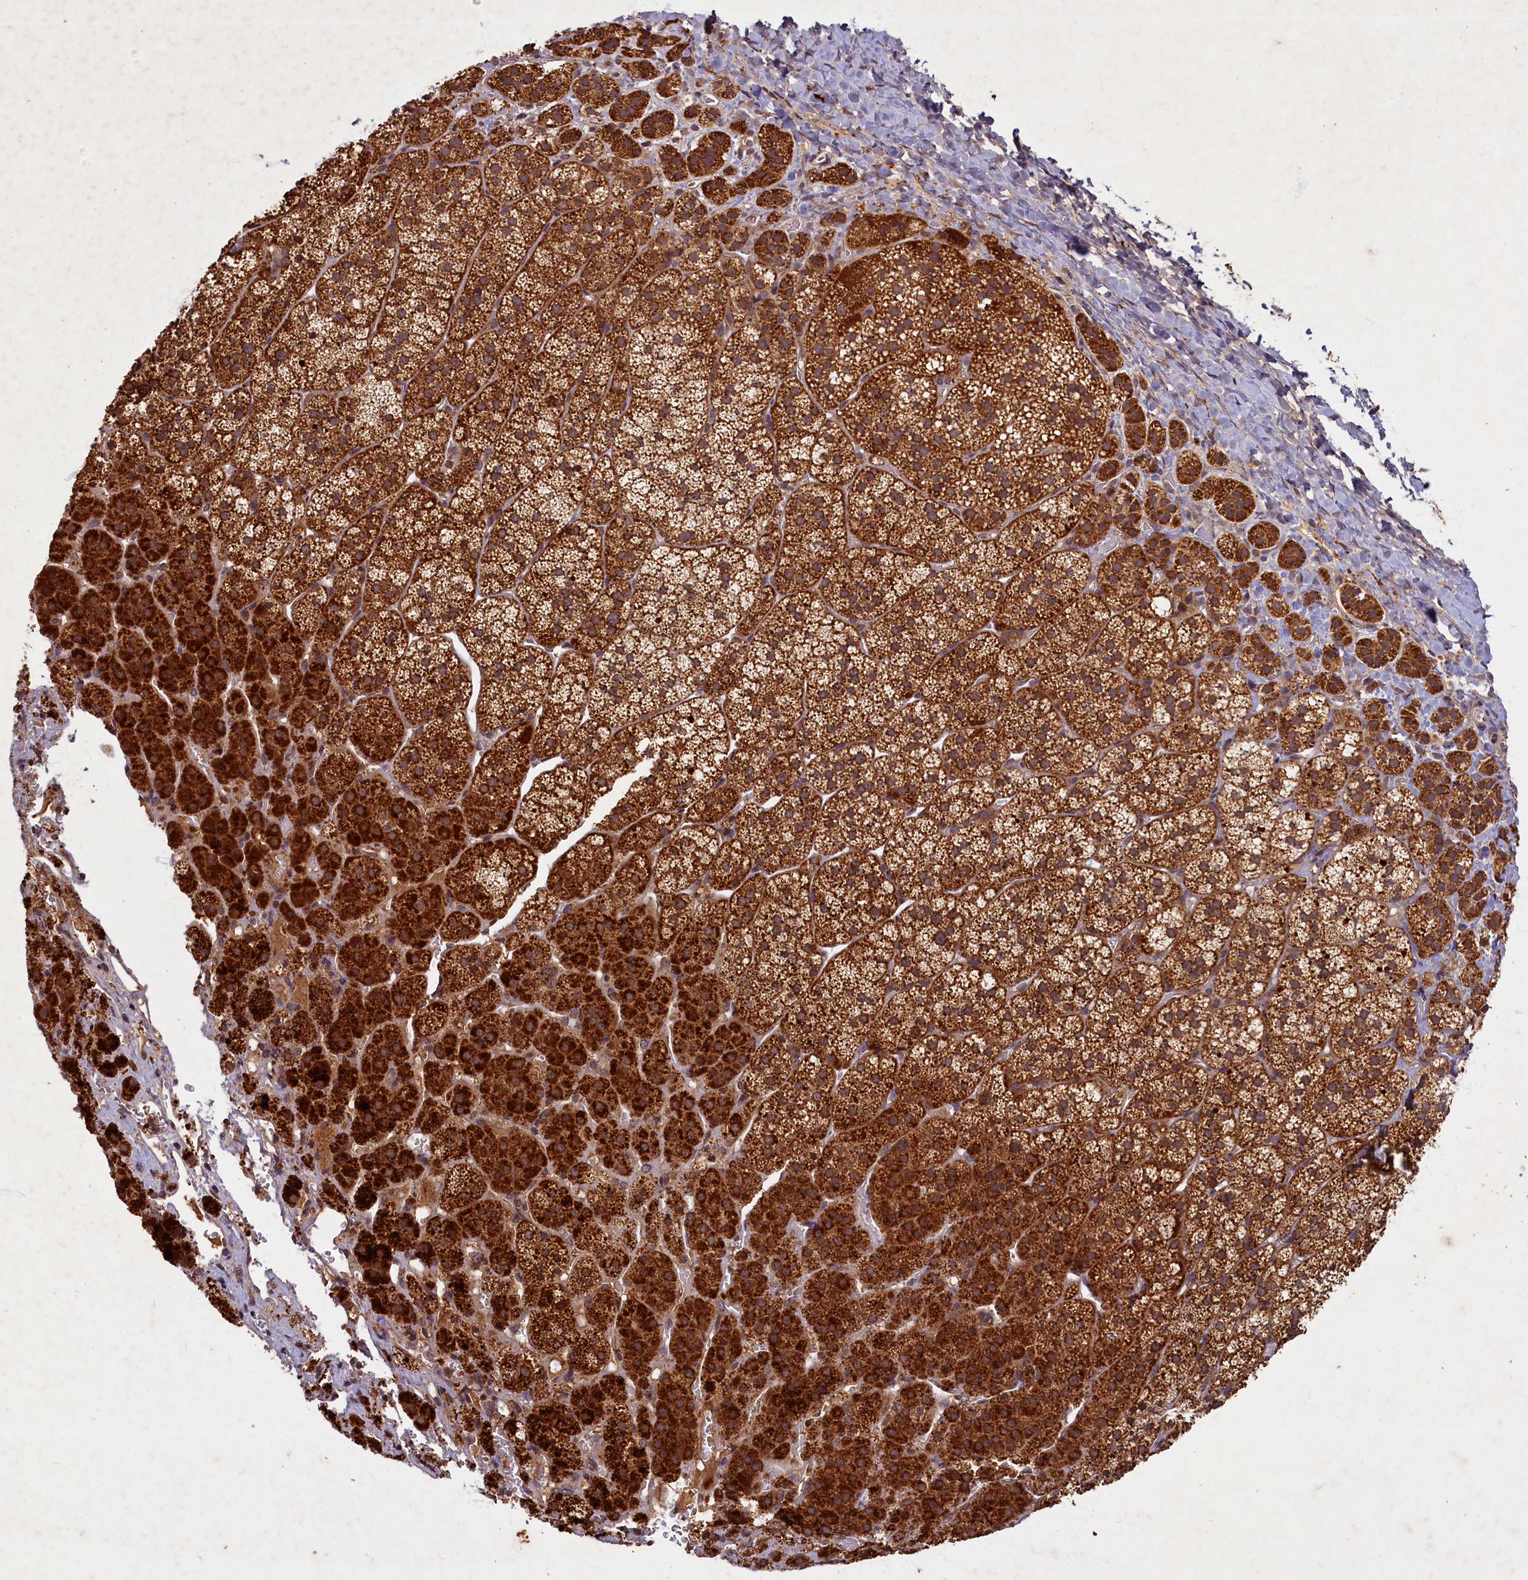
{"staining": {"intensity": "strong", "quantity": ">75%", "location": "cytoplasmic/membranous"}, "tissue": "adrenal gland", "cell_type": "Glandular cells", "image_type": "normal", "snomed": [{"axis": "morphology", "description": "Normal tissue, NOS"}, {"axis": "topography", "description": "Adrenal gland"}], "caption": "Immunohistochemistry (DAB) staining of unremarkable adrenal gland exhibits strong cytoplasmic/membranous protein expression in approximately >75% of glandular cells. The protein is stained brown, and the nuclei are stained in blue (DAB IHC with brightfield microscopy, high magnification).", "gene": "SLC11A2", "patient": {"sex": "female", "age": 44}}